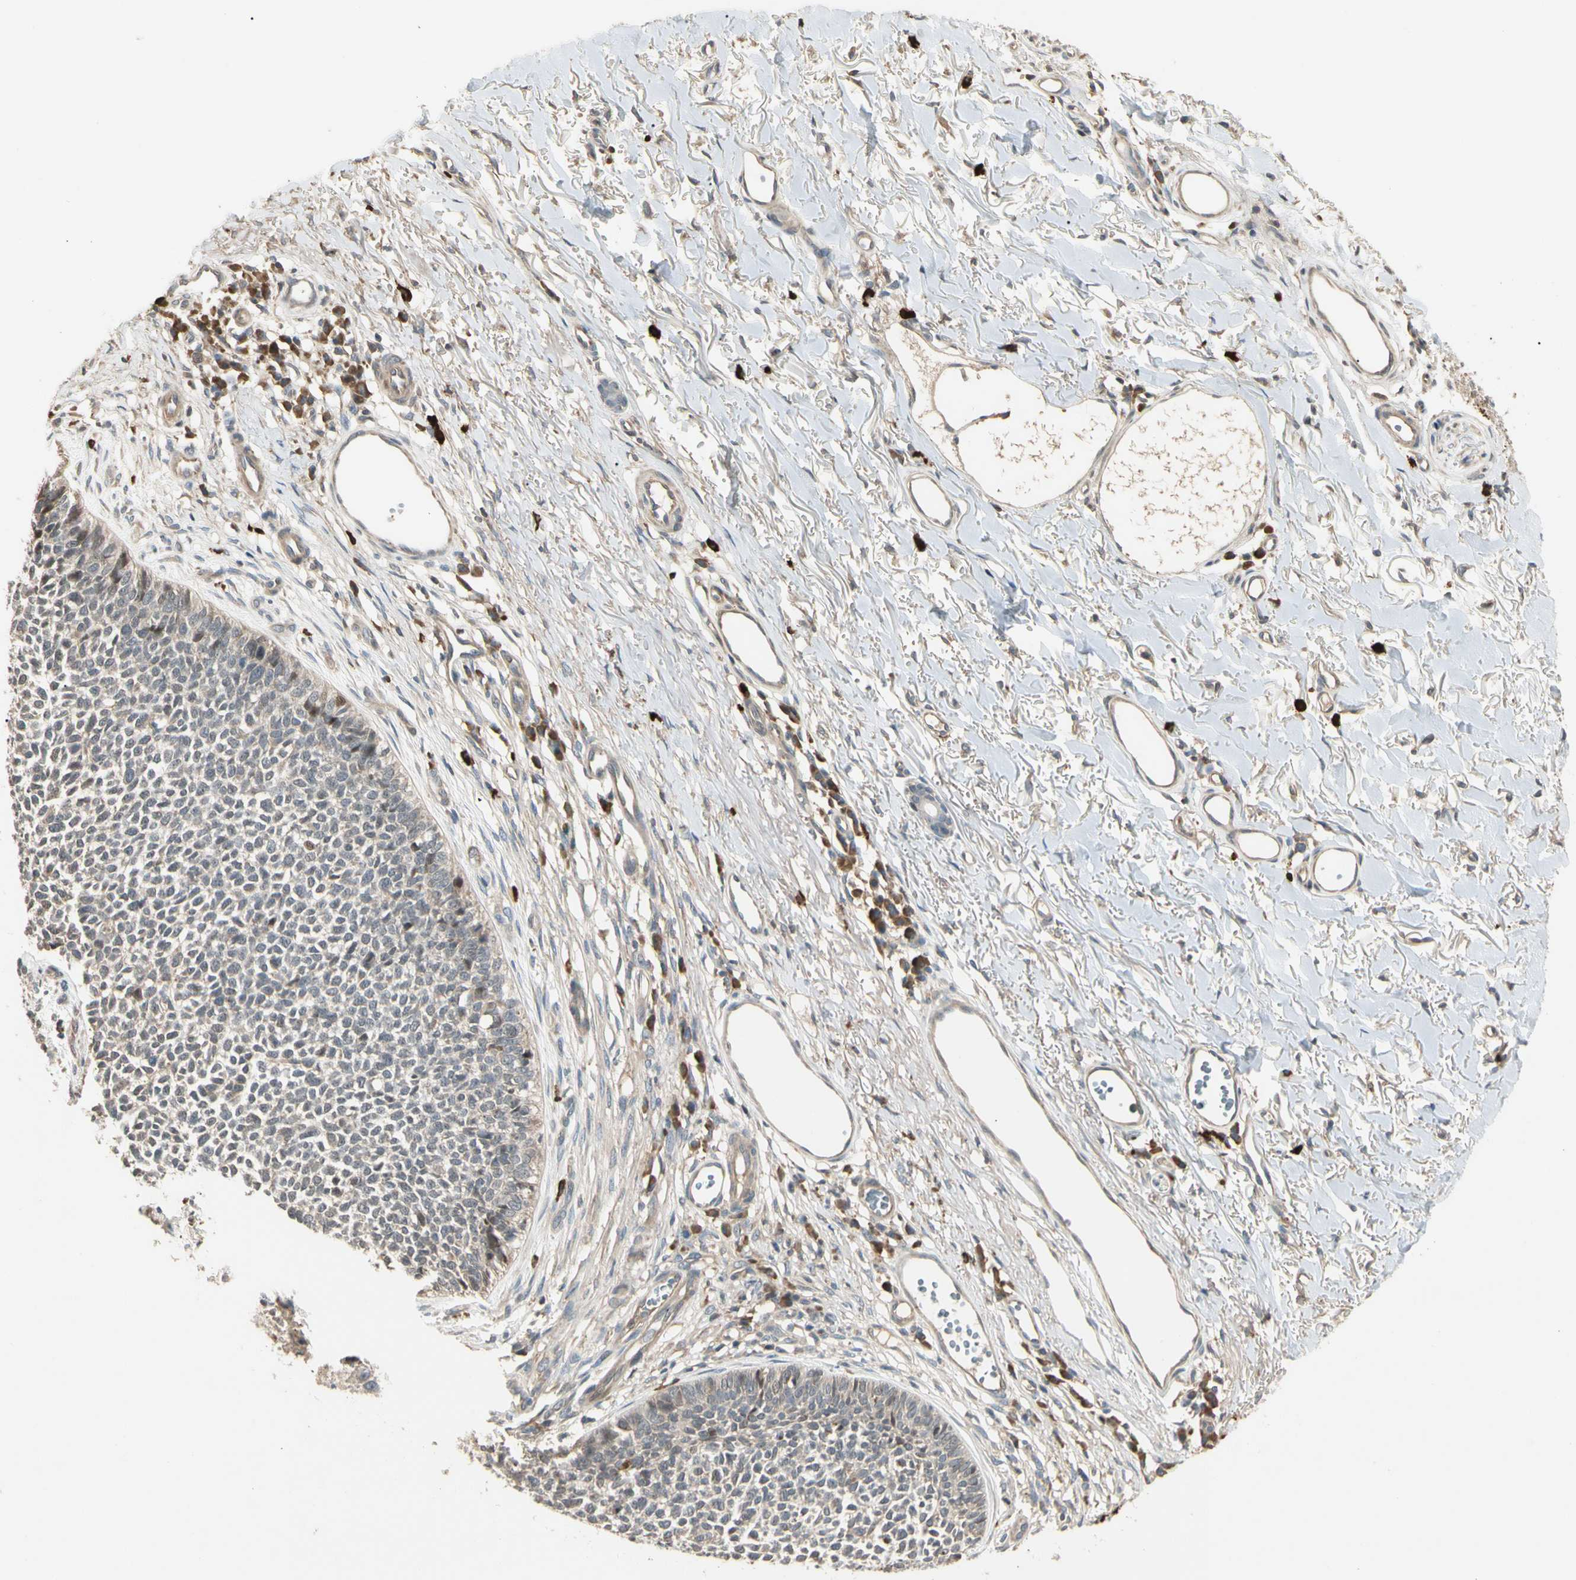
{"staining": {"intensity": "weak", "quantity": "25%-75%", "location": "cytoplasmic/membranous"}, "tissue": "skin cancer", "cell_type": "Tumor cells", "image_type": "cancer", "snomed": [{"axis": "morphology", "description": "Basal cell carcinoma"}, {"axis": "topography", "description": "Skin"}], "caption": "Basal cell carcinoma (skin) stained for a protein (brown) shows weak cytoplasmic/membranous positive expression in approximately 25%-75% of tumor cells.", "gene": "ATG4C", "patient": {"sex": "female", "age": 84}}